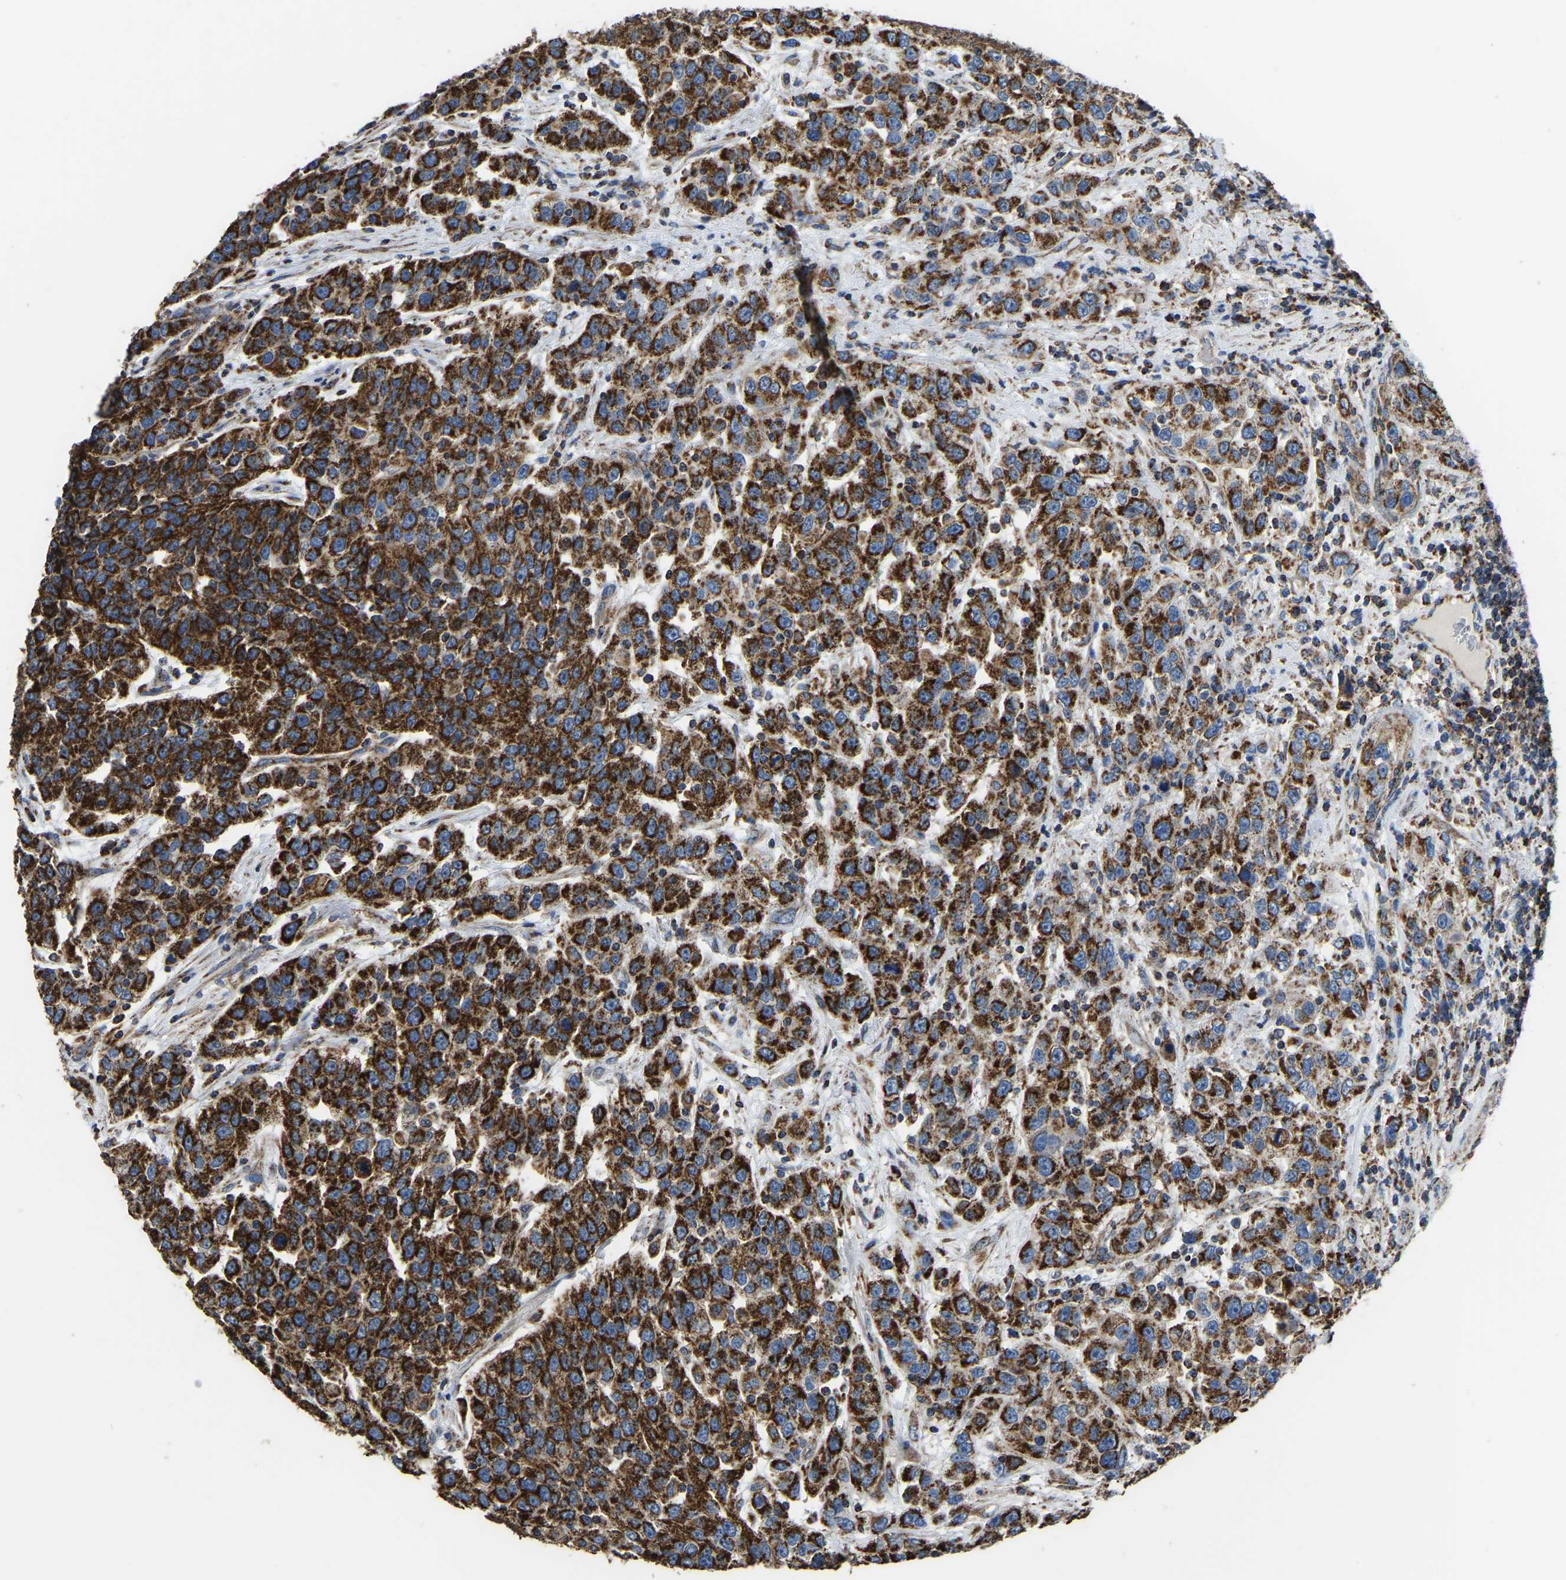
{"staining": {"intensity": "strong", "quantity": ">75%", "location": "cytoplasmic/membranous"}, "tissue": "urothelial cancer", "cell_type": "Tumor cells", "image_type": "cancer", "snomed": [{"axis": "morphology", "description": "Urothelial carcinoma, High grade"}, {"axis": "topography", "description": "Urinary bladder"}], "caption": "Strong cytoplasmic/membranous staining for a protein is present in about >75% of tumor cells of high-grade urothelial carcinoma using immunohistochemistry.", "gene": "ETFA", "patient": {"sex": "female", "age": 80}}